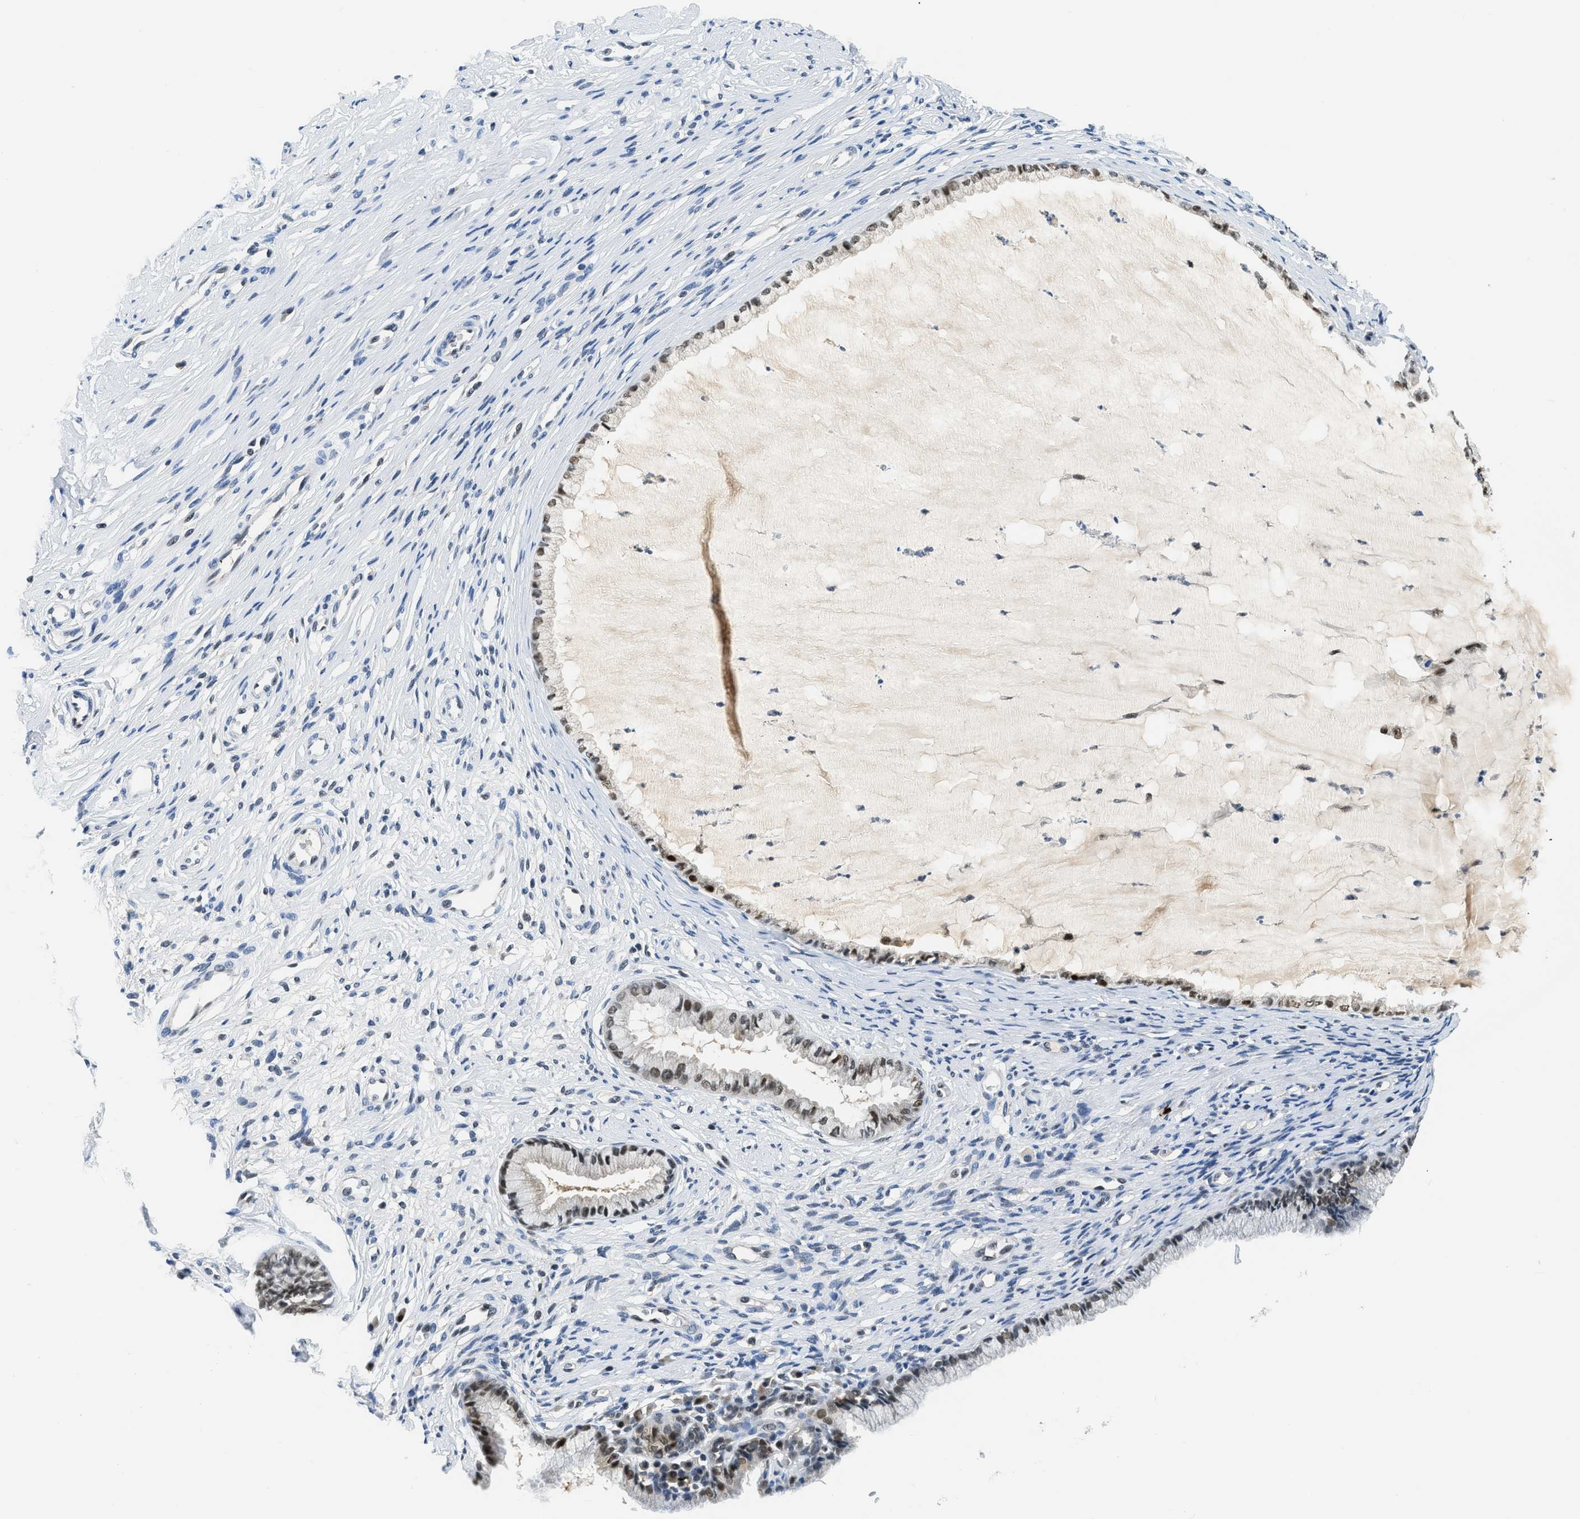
{"staining": {"intensity": "moderate", "quantity": "25%-75%", "location": "nuclear"}, "tissue": "cervix", "cell_type": "Glandular cells", "image_type": "normal", "snomed": [{"axis": "morphology", "description": "Normal tissue, NOS"}, {"axis": "topography", "description": "Cervix"}], "caption": "Protein analysis of unremarkable cervix exhibits moderate nuclear staining in about 25%-75% of glandular cells.", "gene": "ALX1", "patient": {"sex": "female", "age": 77}}